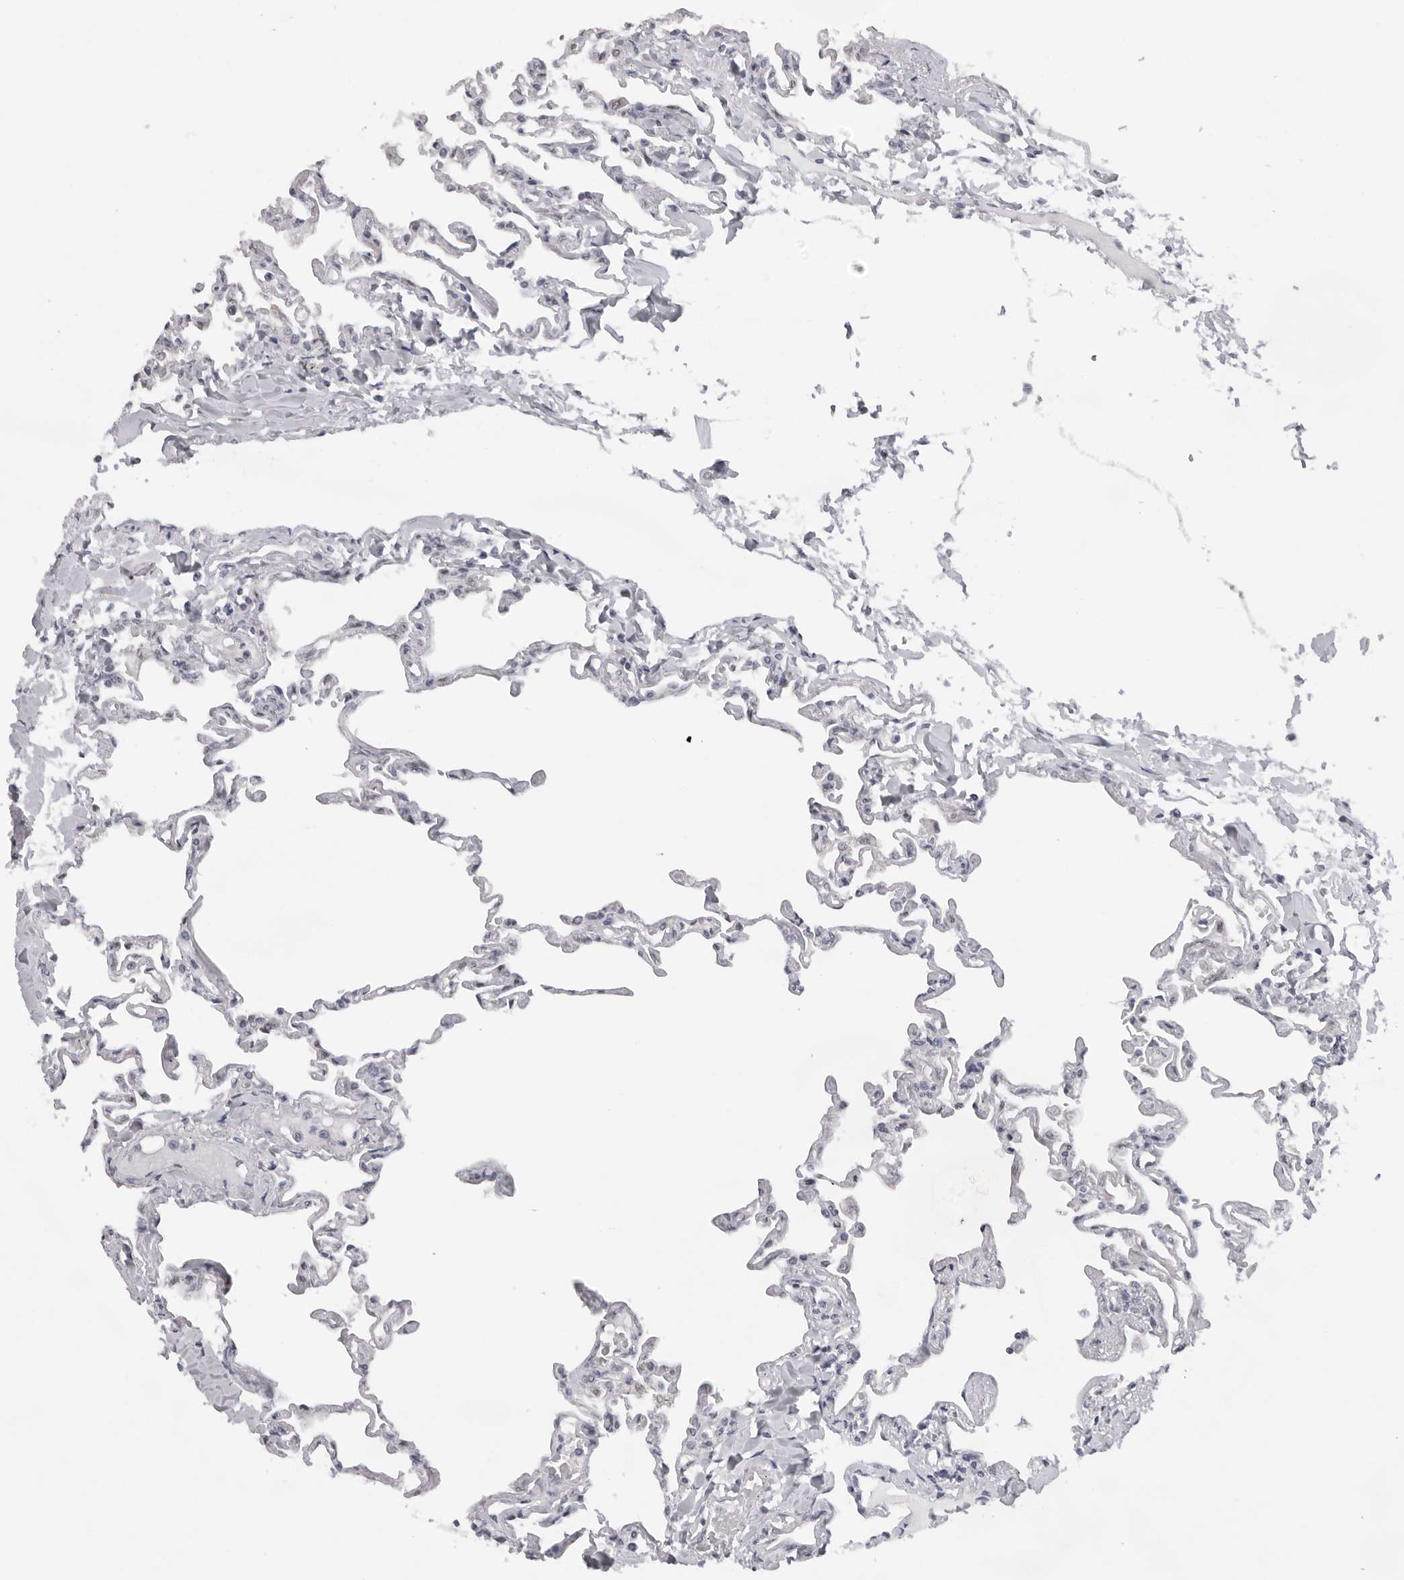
{"staining": {"intensity": "negative", "quantity": "none", "location": "none"}, "tissue": "lung", "cell_type": "Alveolar cells", "image_type": "normal", "snomed": [{"axis": "morphology", "description": "Normal tissue, NOS"}, {"axis": "topography", "description": "Lung"}], "caption": "Lung was stained to show a protein in brown. There is no significant positivity in alveolar cells. (Stains: DAB (3,3'-diaminobenzidine) immunohistochemistry with hematoxylin counter stain, Microscopy: brightfield microscopy at high magnification).", "gene": "CASP7", "patient": {"sex": "male", "age": 21}}